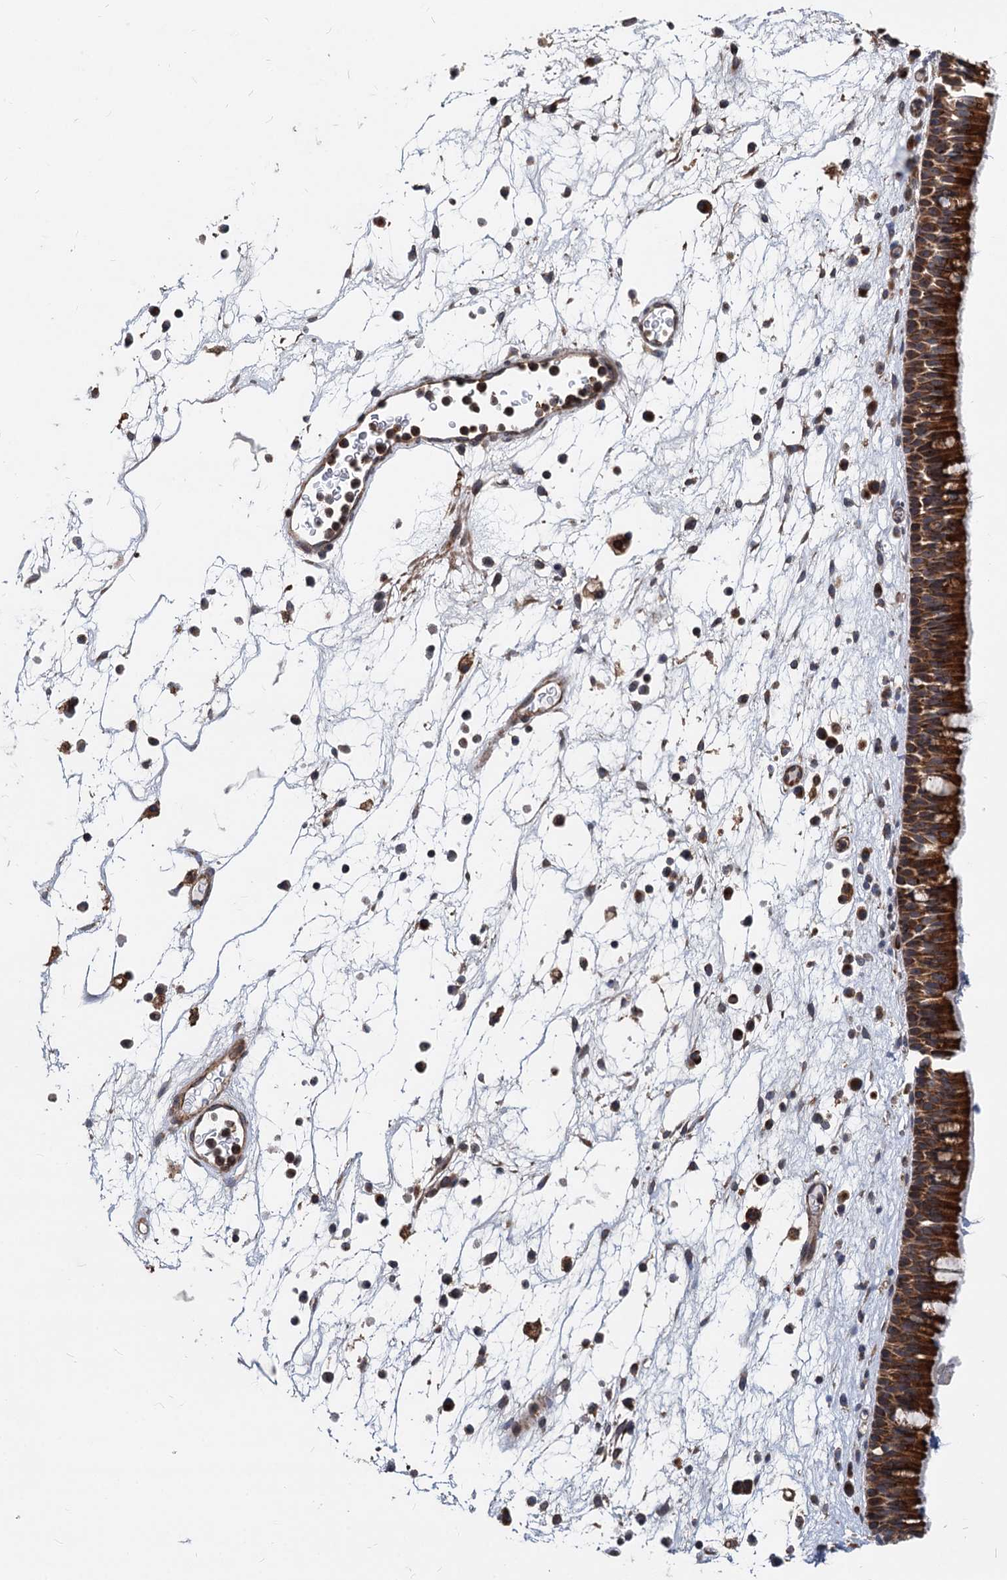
{"staining": {"intensity": "strong", "quantity": ">75%", "location": "cytoplasmic/membranous"}, "tissue": "nasopharynx", "cell_type": "Respiratory epithelial cells", "image_type": "normal", "snomed": [{"axis": "morphology", "description": "Normal tissue, NOS"}, {"axis": "morphology", "description": "Inflammation, NOS"}, {"axis": "morphology", "description": "Malignant melanoma, Metastatic site"}, {"axis": "topography", "description": "Nasopharynx"}], "caption": "Respiratory epithelial cells demonstrate high levels of strong cytoplasmic/membranous expression in approximately >75% of cells in benign human nasopharynx.", "gene": "STIM1", "patient": {"sex": "male", "age": 70}}